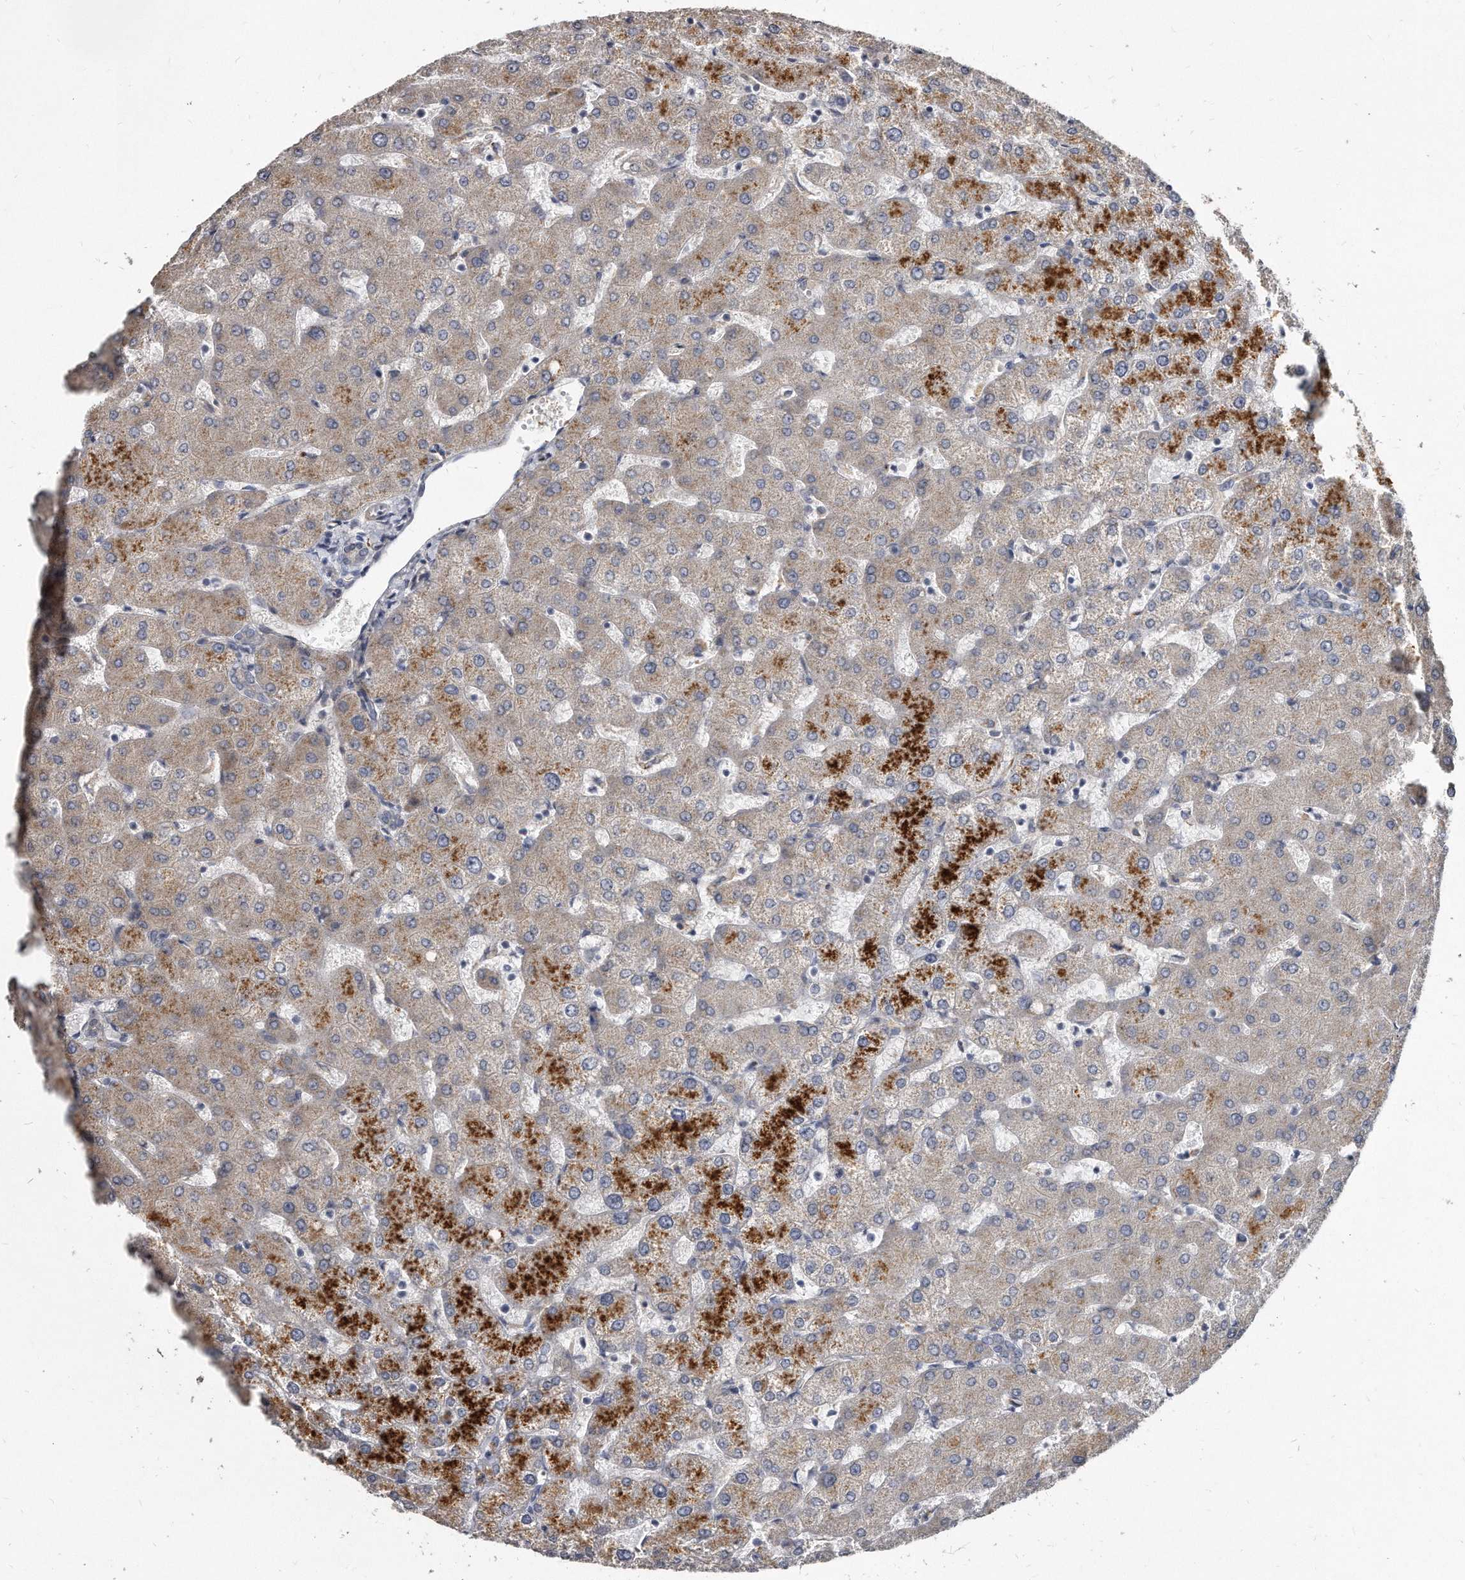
{"staining": {"intensity": "weak", "quantity": "<25%", "location": "cytoplasmic/membranous"}, "tissue": "liver", "cell_type": "Cholangiocytes", "image_type": "normal", "snomed": [{"axis": "morphology", "description": "Normal tissue, NOS"}, {"axis": "topography", "description": "Liver"}], "caption": "Protein analysis of normal liver shows no significant positivity in cholangiocytes. (DAB (3,3'-diaminobenzidine) immunohistochemistry (IHC) visualized using brightfield microscopy, high magnification).", "gene": "KLHDC3", "patient": {"sex": "female", "age": 54}}